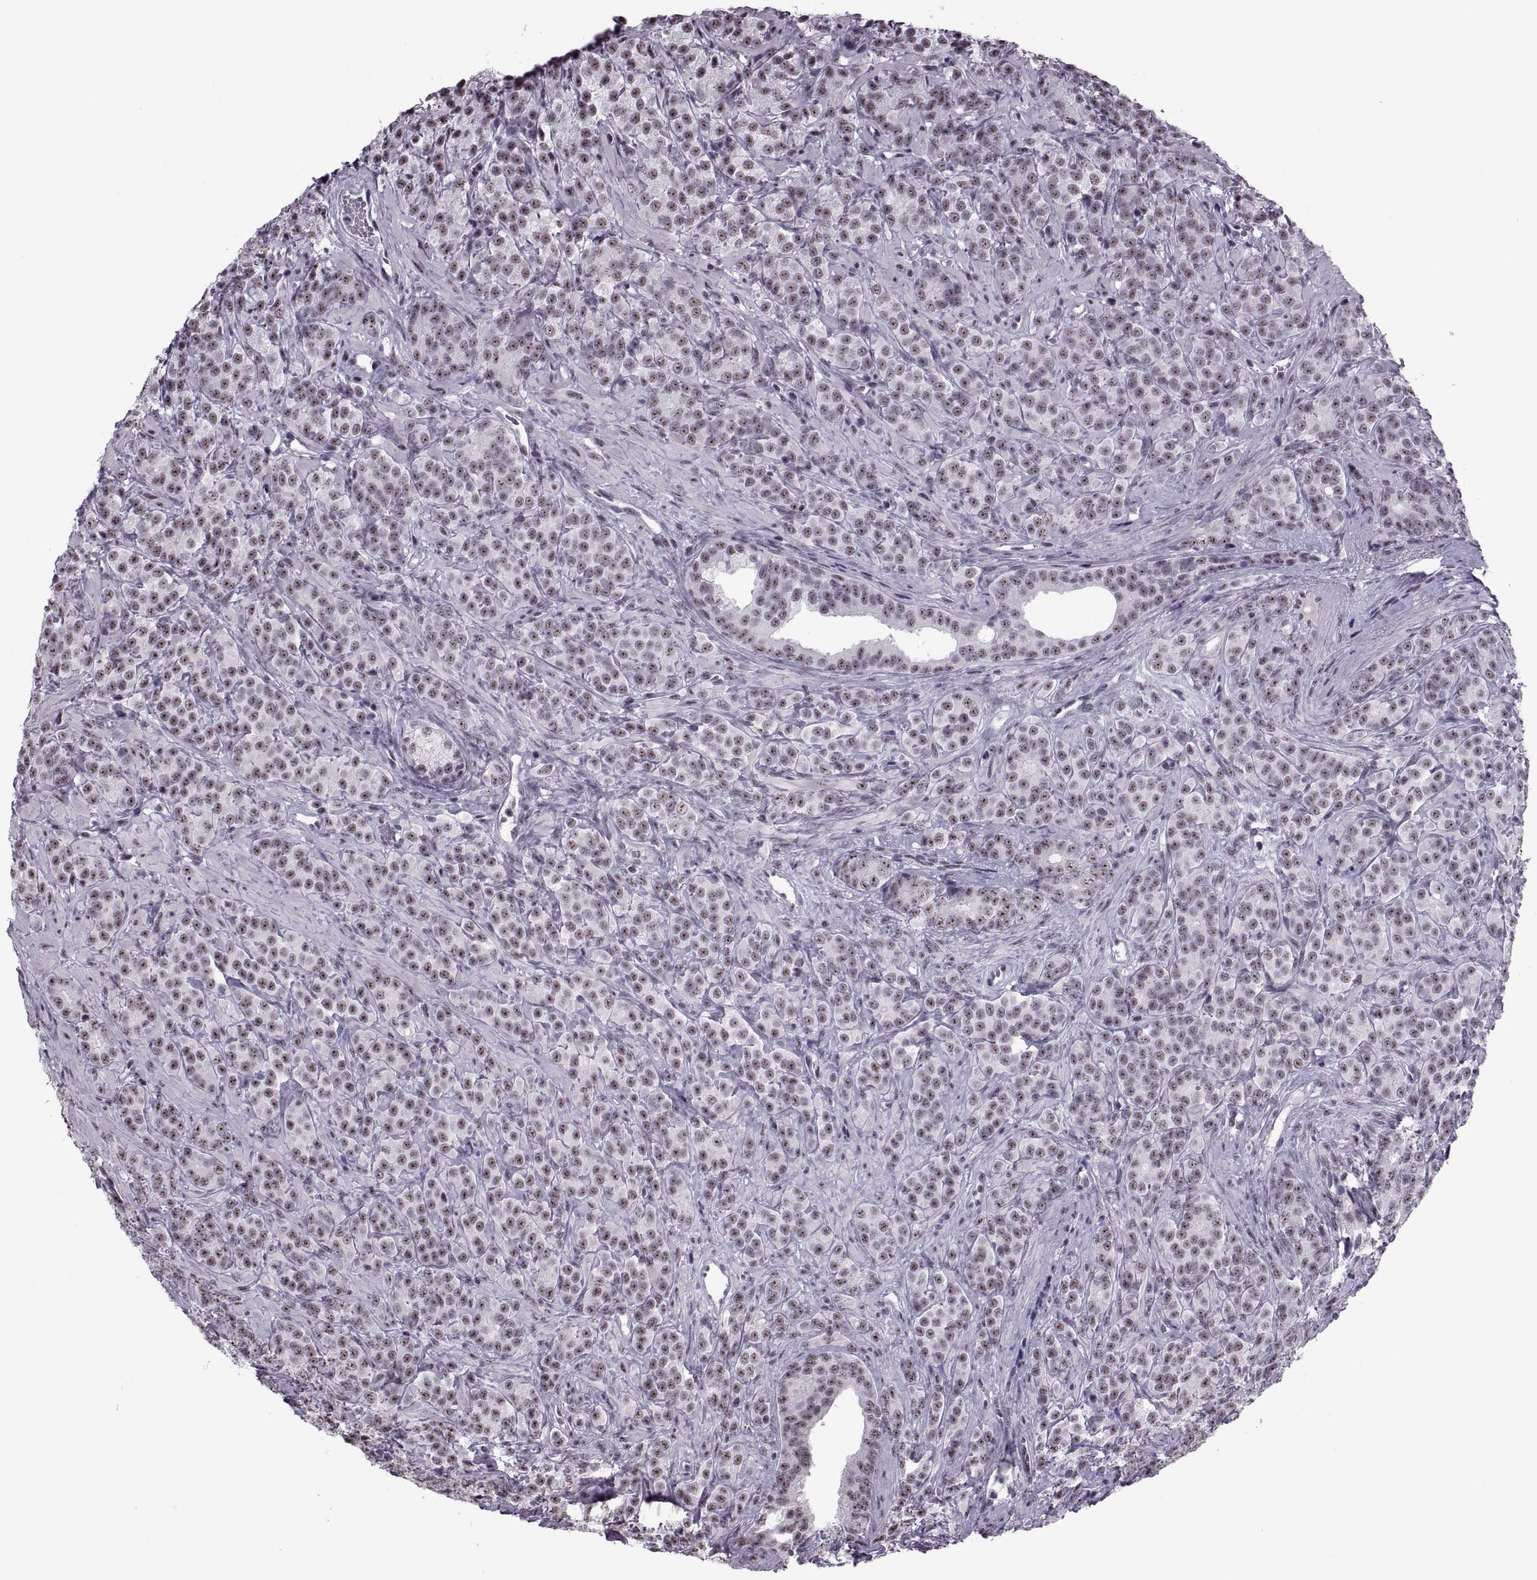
{"staining": {"intensity": "weak", "quantity": ">75%", "location": "nuclear"}, "tissue": "prostate cancer", "cell_type": "Tumor cells", "image_type": "cancer", "snomed": [{"axis": "morphology", "description": "Adenocarcinoma, High grade"}, {"axis": "topography", "description": "Prostate"}], "caption": "IHC of prostate cancer (high-grade adenocarcinoma) displays low levels of weak nuclear staining in about >75% of tumor cells. Using DAB (brown) and hematoxylin (blue) stains, captured at high magnification using brightfield microscopy.", "gene": "MAGEA4", "patient": {"sex": "male", "age": 84}}